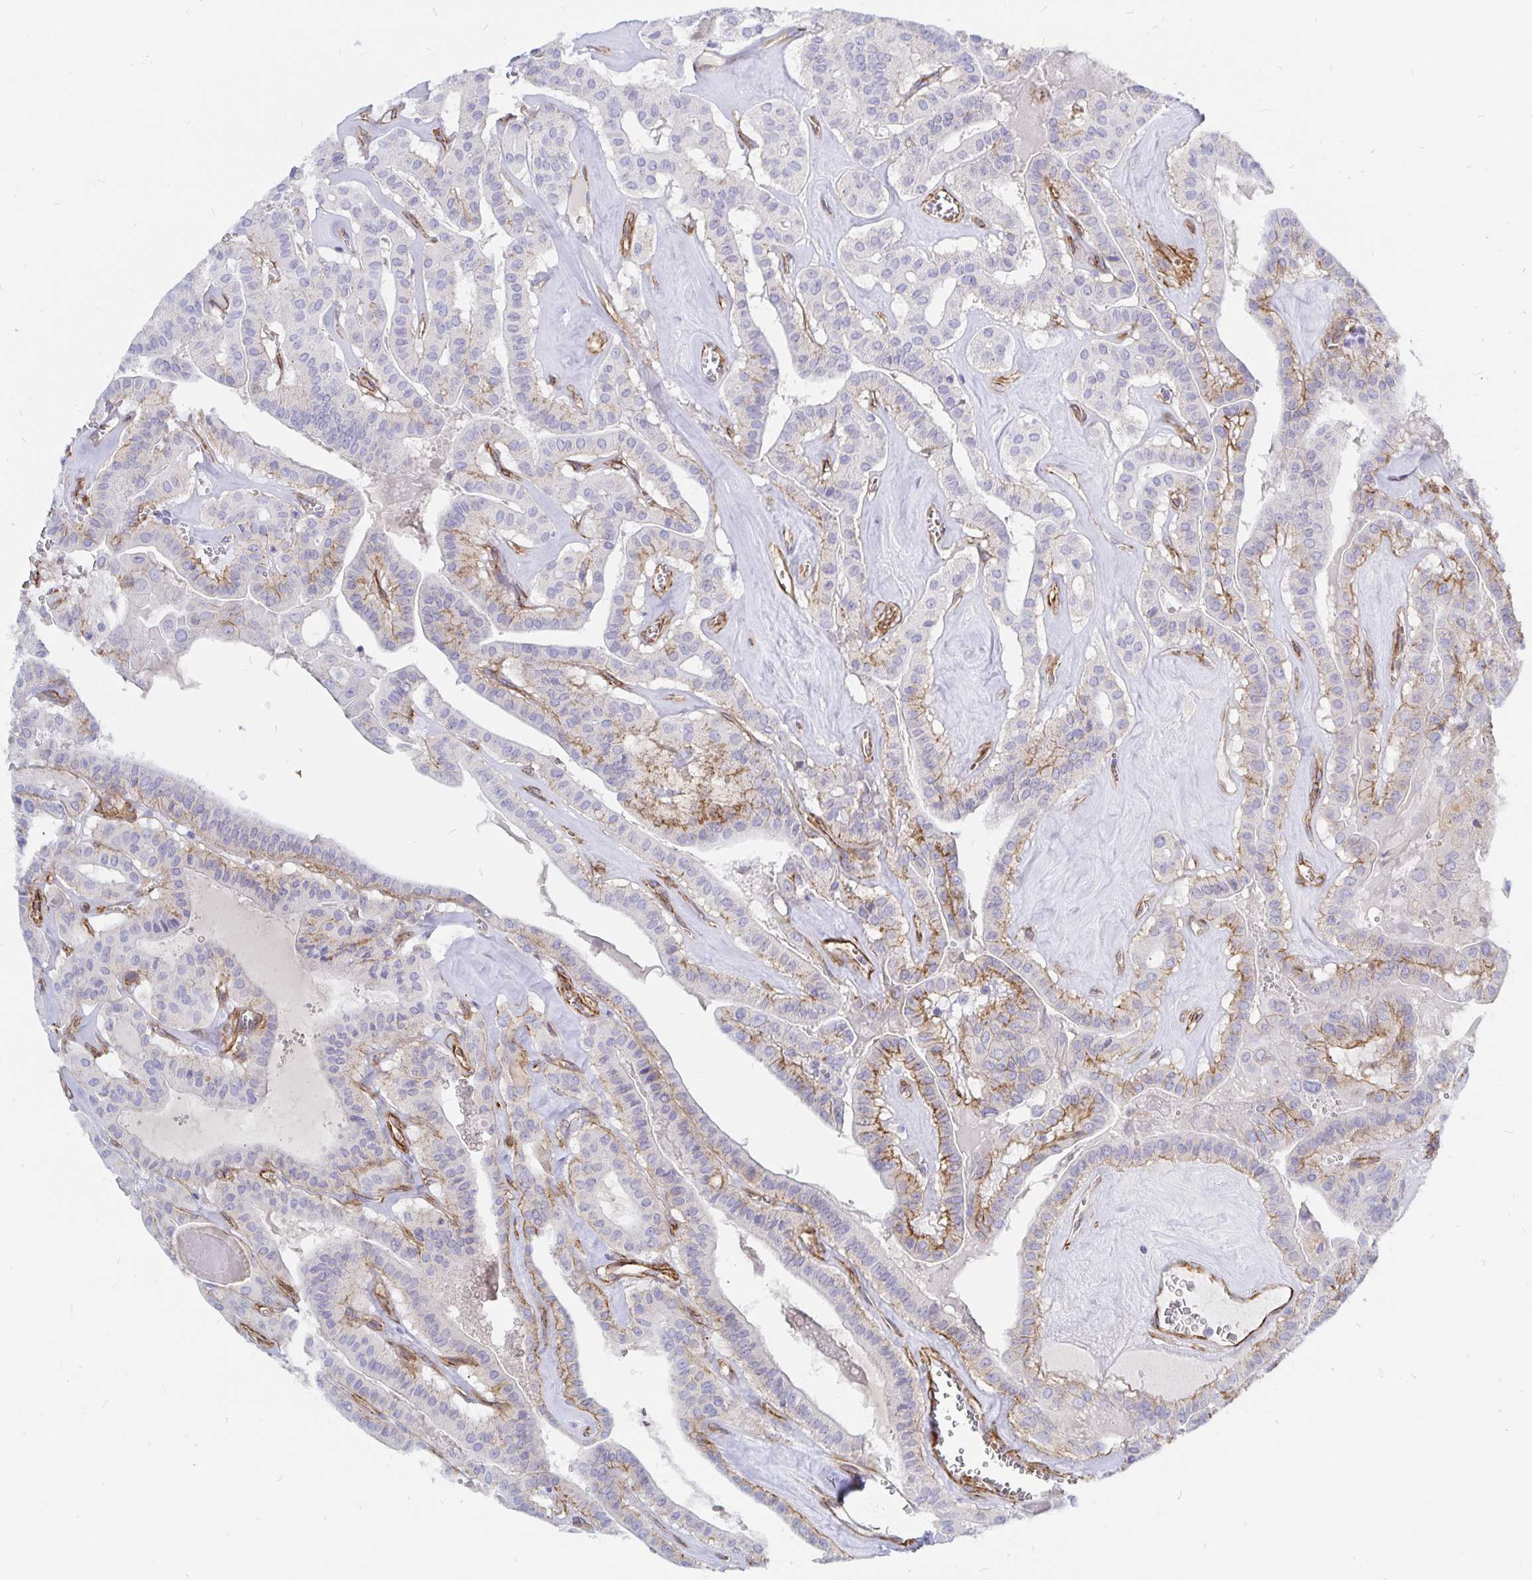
{"staining": {"intensity": "weak", "quantity": "<25%", "location": "cytoplasmic/membranous"}, "tissue": "thyroid cancer", "cell_type": "Tumor cells", "image_type": "cancer", "snomed": [{"axis": "morphology", "description": "Papillary adenocarcinoma, NOS"}, {"axis": "topography", "description": "Thyroid gland"}], "caption": "An immunohistochemistry micrograph of papillary adenocarcinoma (thyroid) is shown. There is no staining in tumor cells of papillary adenocarcinoma (thyroid).", "gene": "COX16", "patient": {"sex": "male", "age": 52}}